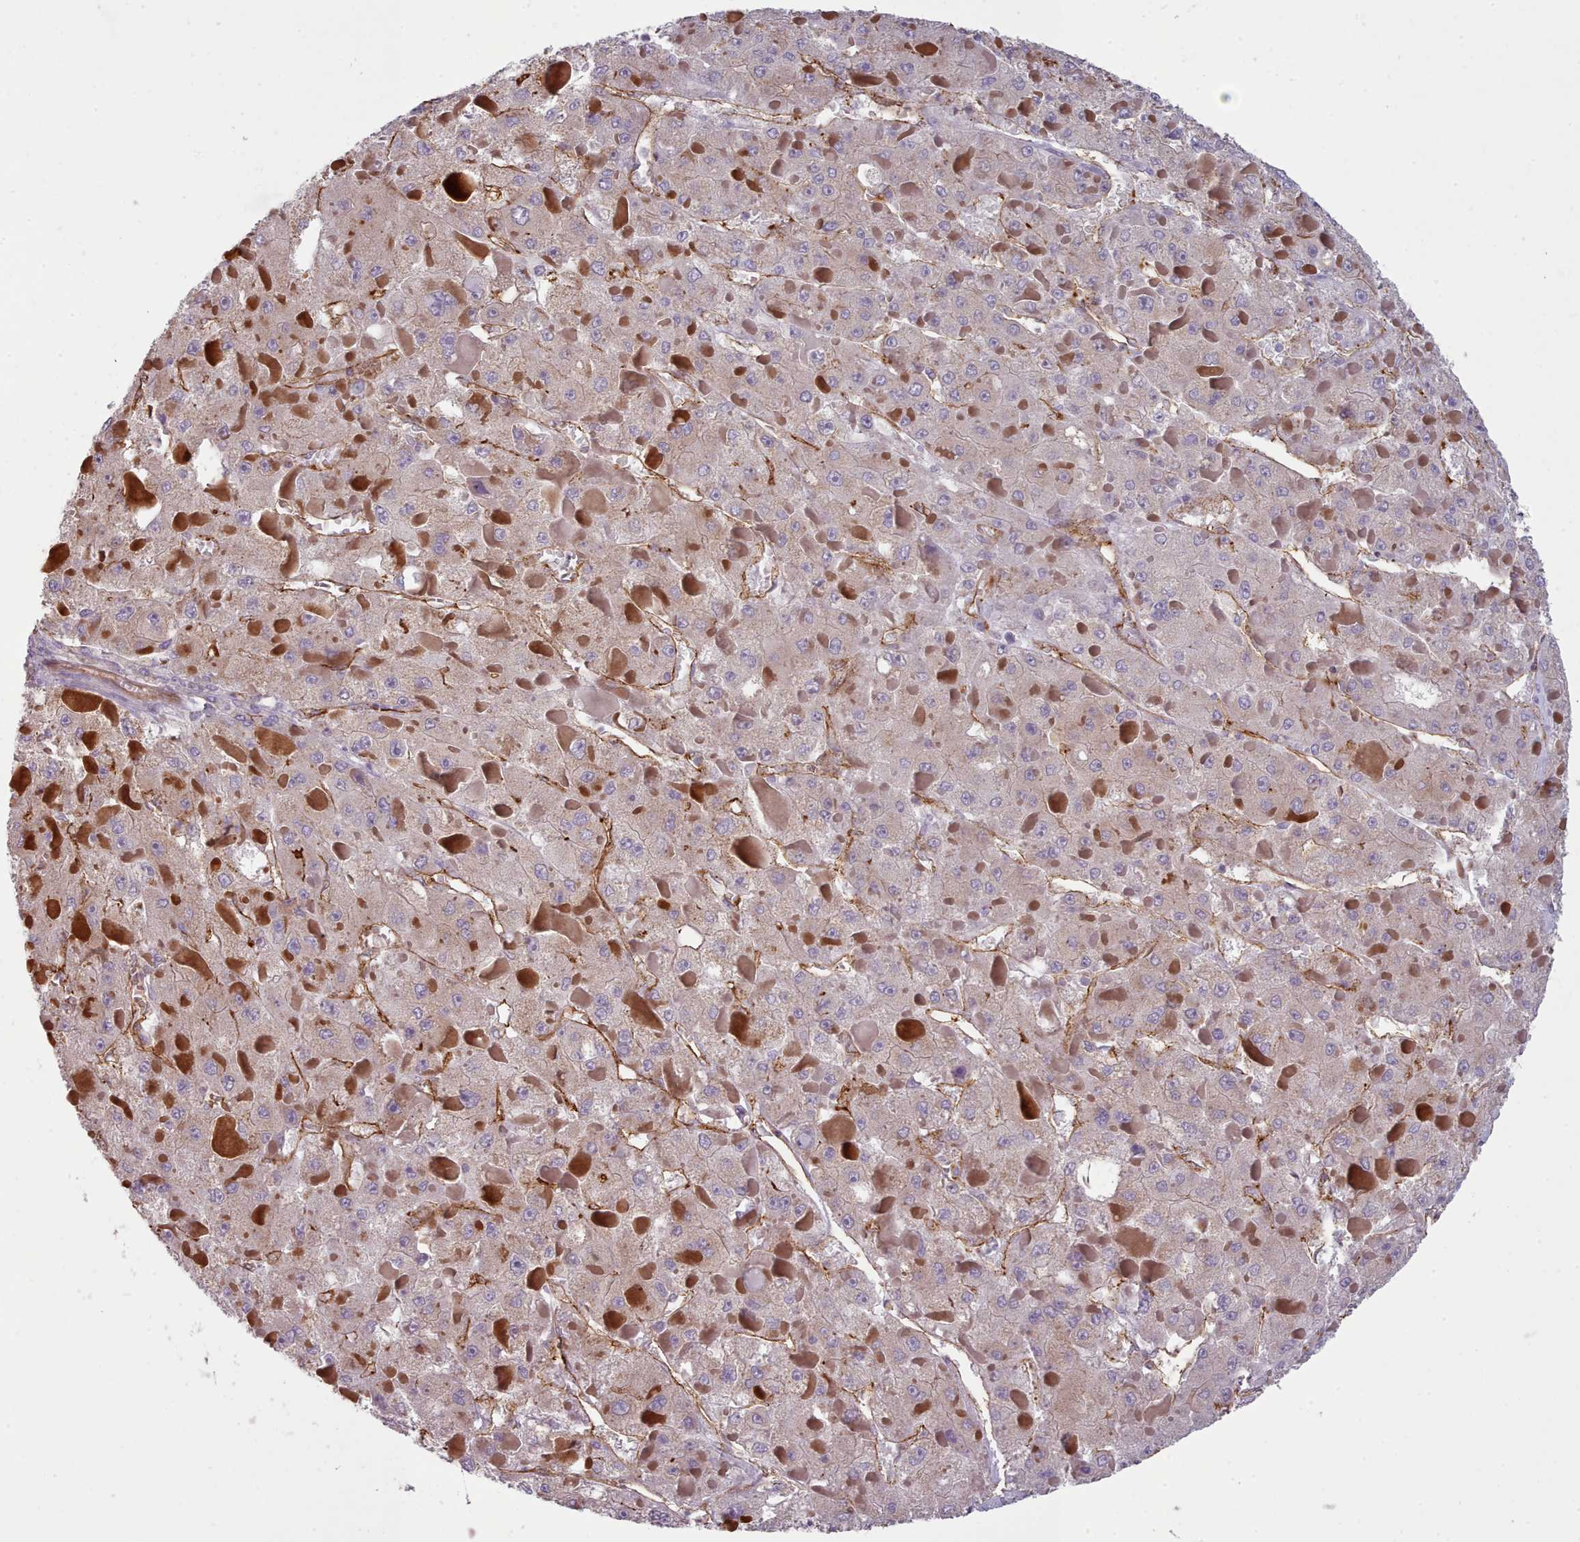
{"staining": {"intensity": "weak", "quantity": "25%-75%", "location": "cytoplasmic/membranous"}, "tissue": "liver cancer", "cell_type": "Tumor cells", "image_type": "cancer", "snomed": [{"axis": "morphology", "description": "Carcinoma, Hepatocellular, NOS"}, {"axis": "topography", "description": "Liver"}], "caption": "Tumor cells exhibit low levels of weak cytoplasmic/membranous expression in about 25%-75% of cells in human liver hepatocellular carcinoma. (DAB (3,3'-diaminobenzidine) IHC with brightfield microscopy, high magnification).", "gene": "CD300LF", "patient": {"sex": "female", "age": 73}}